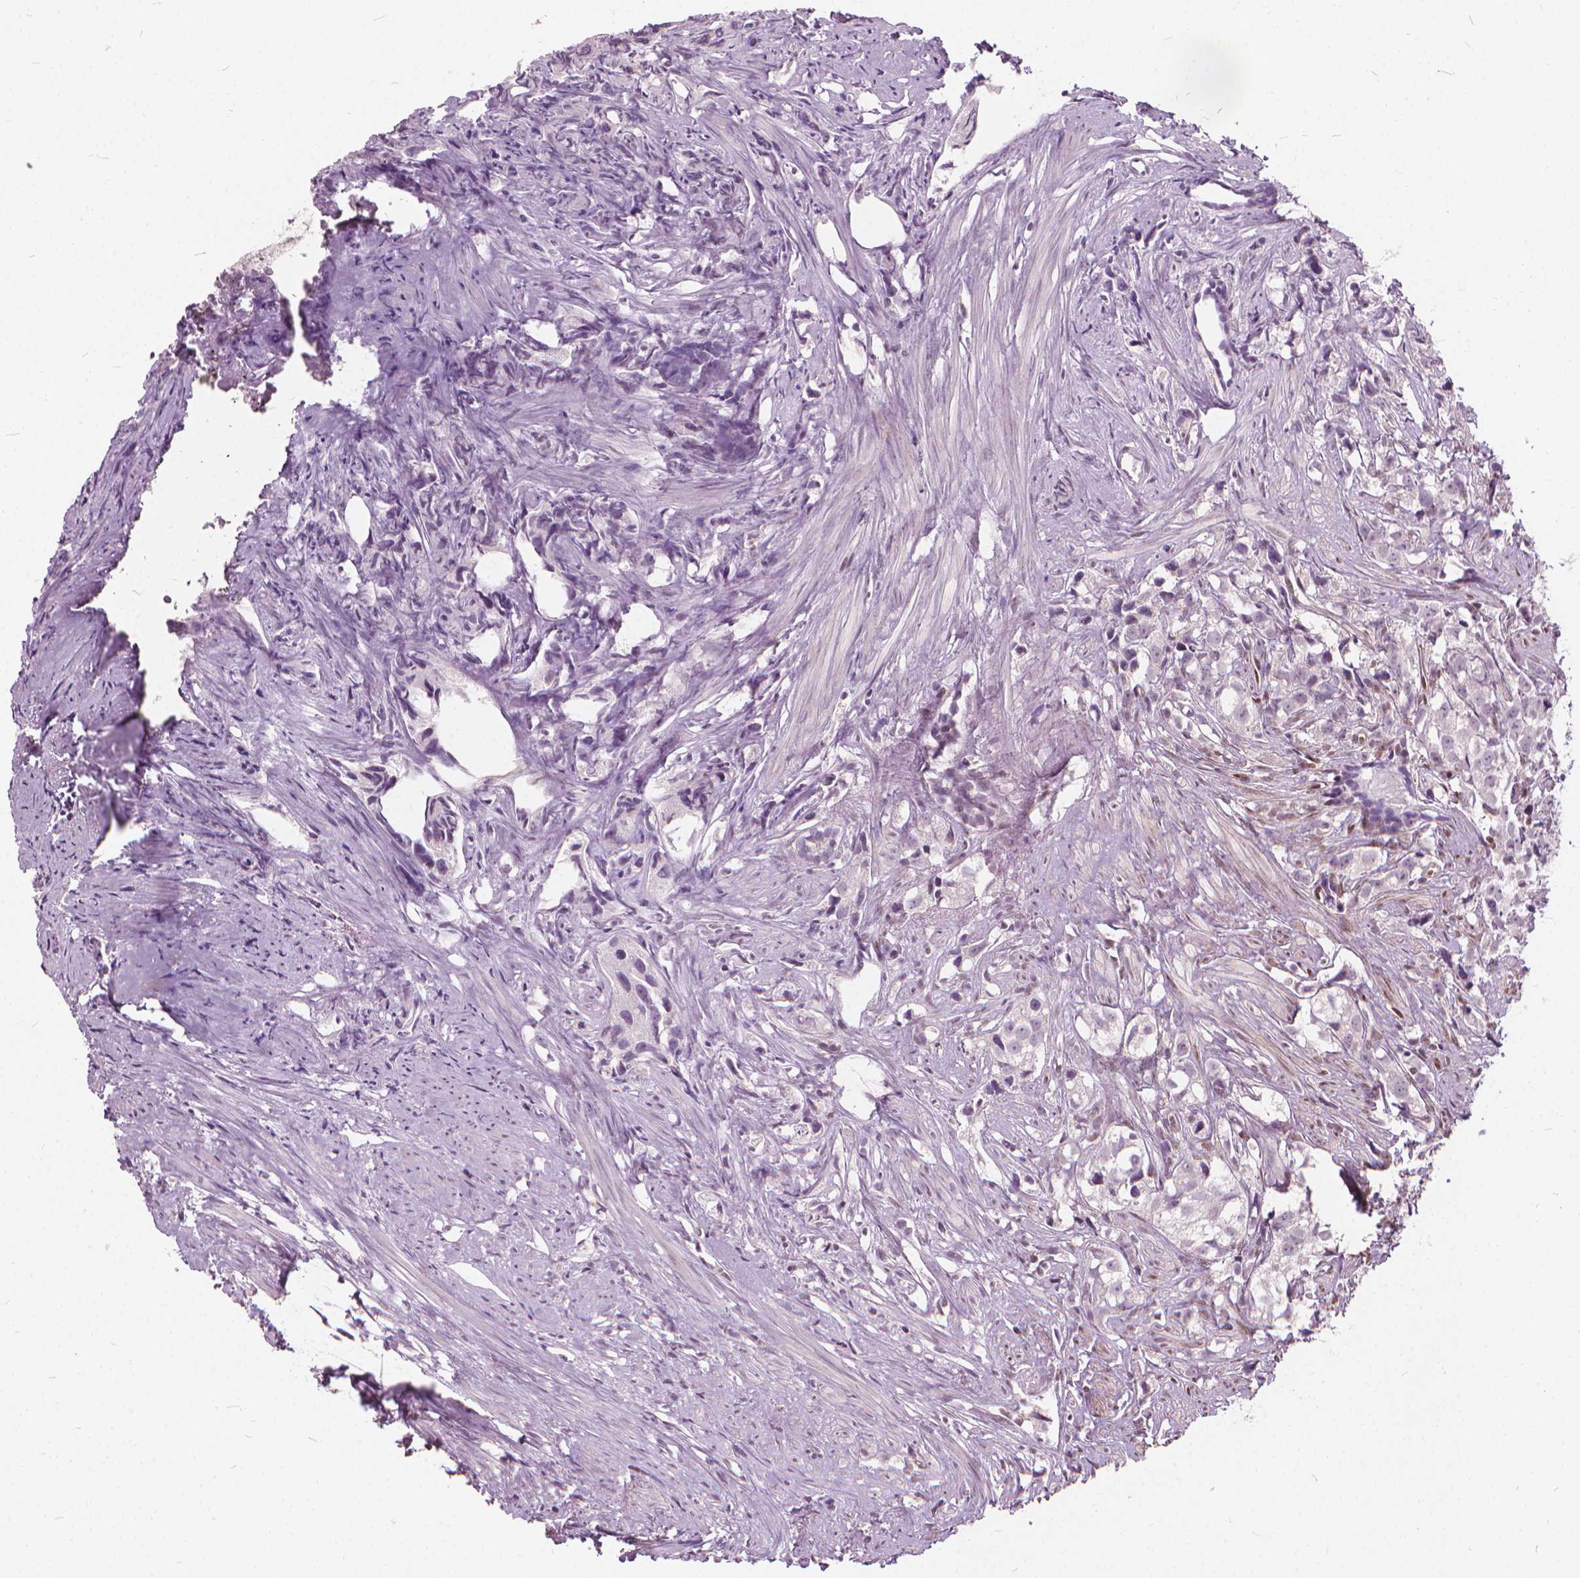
{"staining": {"intensity": "negative", "quantity": "none", "location": "none"}, "tissue": "prostate cancer", "cell_type": "Tumor cells", "image_type": "cancer", "snomed": [{"axis": "morphology", "description": "Adenocarcinoma, High grade"}, {"axis": "topography", "description": "Prostate"}], "caption": "A micrograph of prostate cancer (adenocarcinoma (high-grade)) stained for a protein demonstrates no brown staining in tumor cells. (DAB IHC visualized using brightfield microscopy, high magnification).", "gene": "STAT5B", "patient": {"sex": "male", "age": 68}}